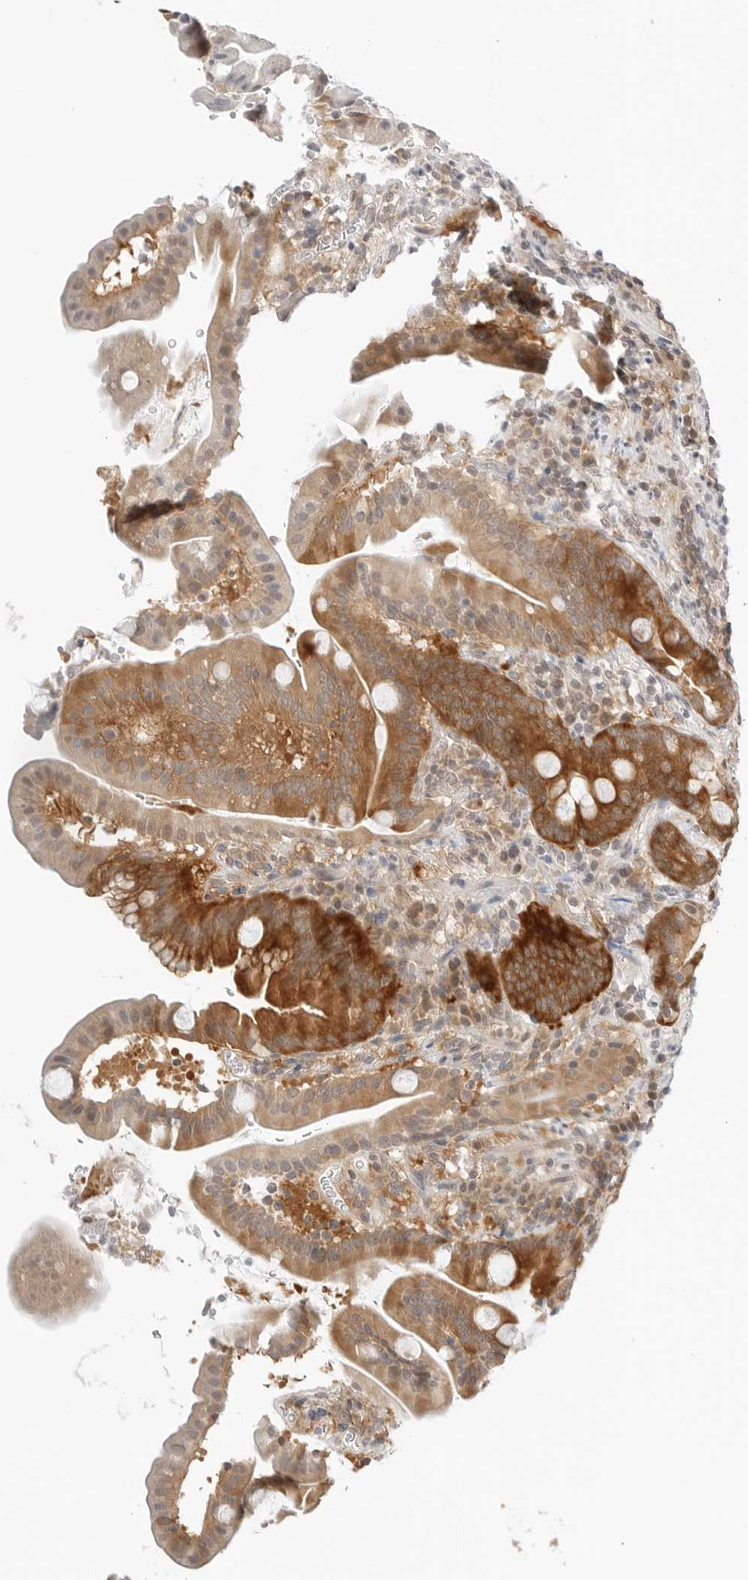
{"staining": {"intensity": "moderate", "quantity": ">75%", "location": "cytoplasmic/membranous"}, "tissue": "duodenum", "cell_type": "Glandular cells", "image_type": "normal", "snomed": [{"axis": "morphology", "description": "Normal tissue, NOS"}, {"axis": "topography", "description": "Duodenum"}], "caption": "The histopathology image exhibits immunohistochemical staining of unremarkable duodenum. There is moderate cytoplasmic/membranous positivity is appreciated in about >75% of glandular cells.", "gene": "NUDC", "patient": {"sex": "male", "age": 54}}